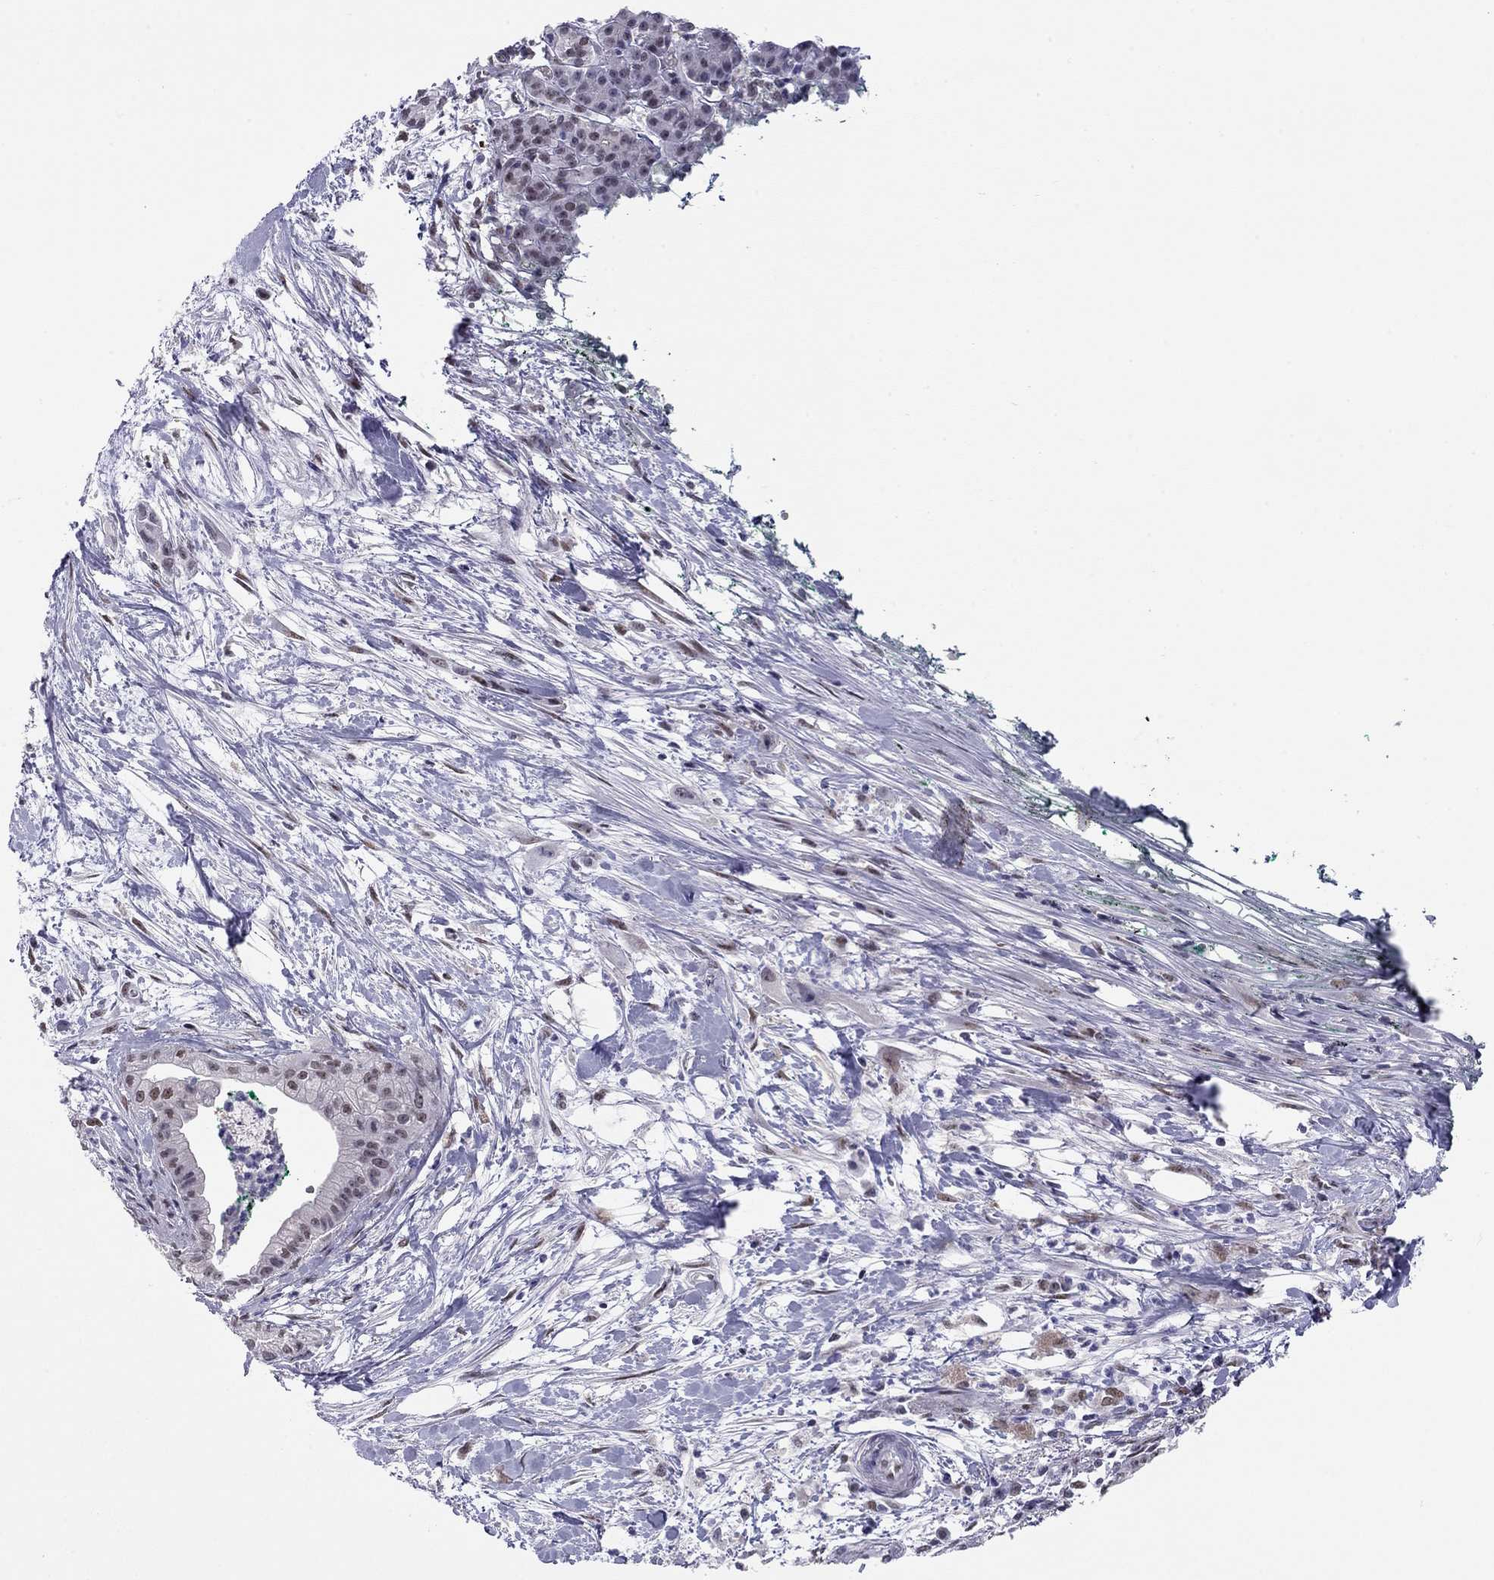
{"staining": {"intensity": "moderate", "quantity": ">75%", "location": "nuclear"}, "tissue": "pancreatic cancer", "cell_type": "Tumor cells", "image_type": "cancer", "snomed": [{"axis": "morphology", "description": "Normal tissue, NOS"}, {"axis": "morphology", "description": "Adenocarcinoma, NOS"}, {"axis": "topography", "description": "Lymph node"}, {"axis": "topography", "description": "Pancreas"}], "caption": "This micrograph exhibits IHC staining of human pancreatic cancer (adenocarcinoma), with medium moderate nuclear staining in about >75% of tumor cells.", "gene": "DOT1L", "patient": {"sex": "female", "age": 58}}